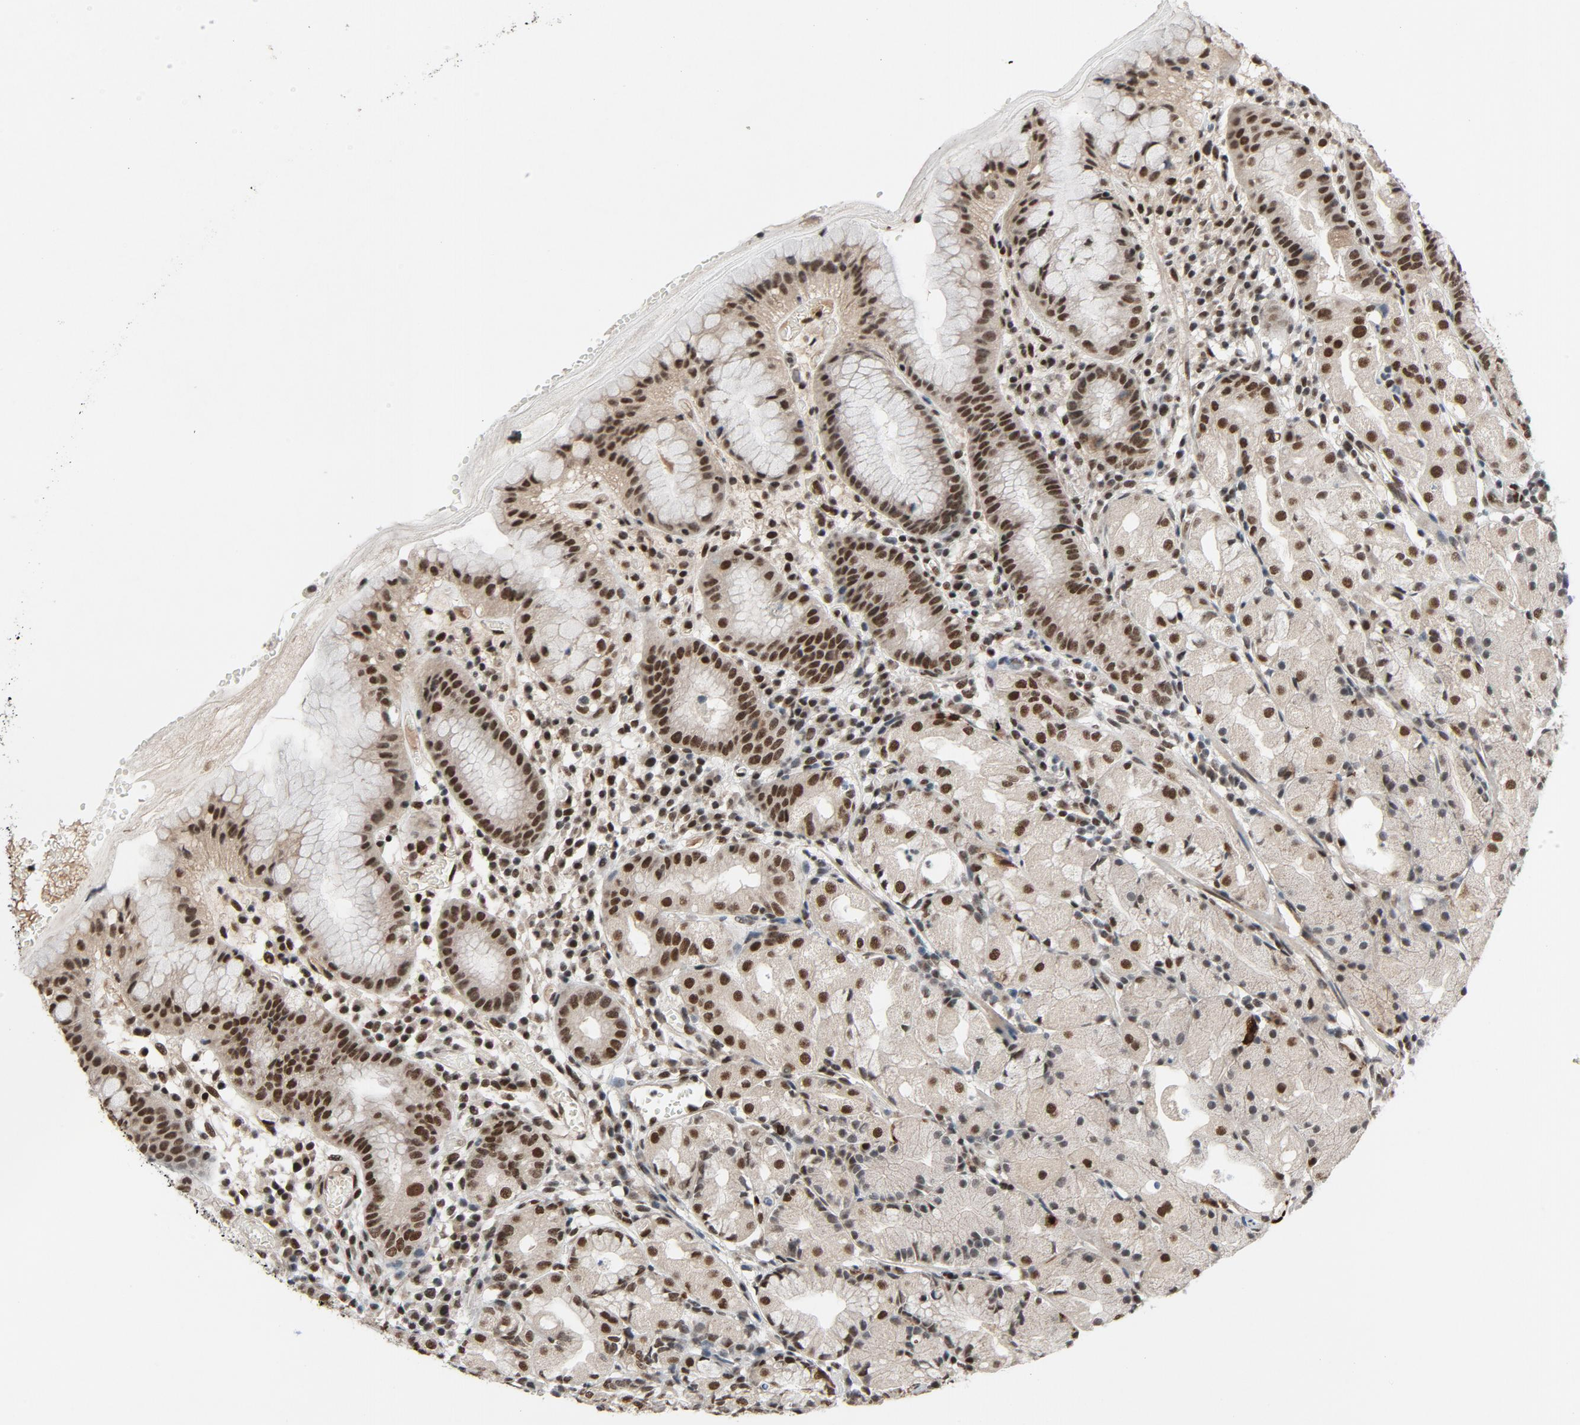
{"staining": {"intensity": "strong", "quantity": ">75%", "location": "nuclear"}, "tissue": "stomach", "cell_type": "Glandular cells", "image_type": "normal", "snomed": [{"axis": "morphology", "description": "Normal tissue, NOS"}, {"axis": "topography", "description": "Stomach"}, {"axis": "topography", "description": "Stomach, lower"}], "caption": "Unremarkable stomach exhibits strong nuclear expression in about >75% of glandular cells, visualized by immunohistochemistry.", "gene": "SMARCD1", "patient": {"sex": "female", "age": 75}}